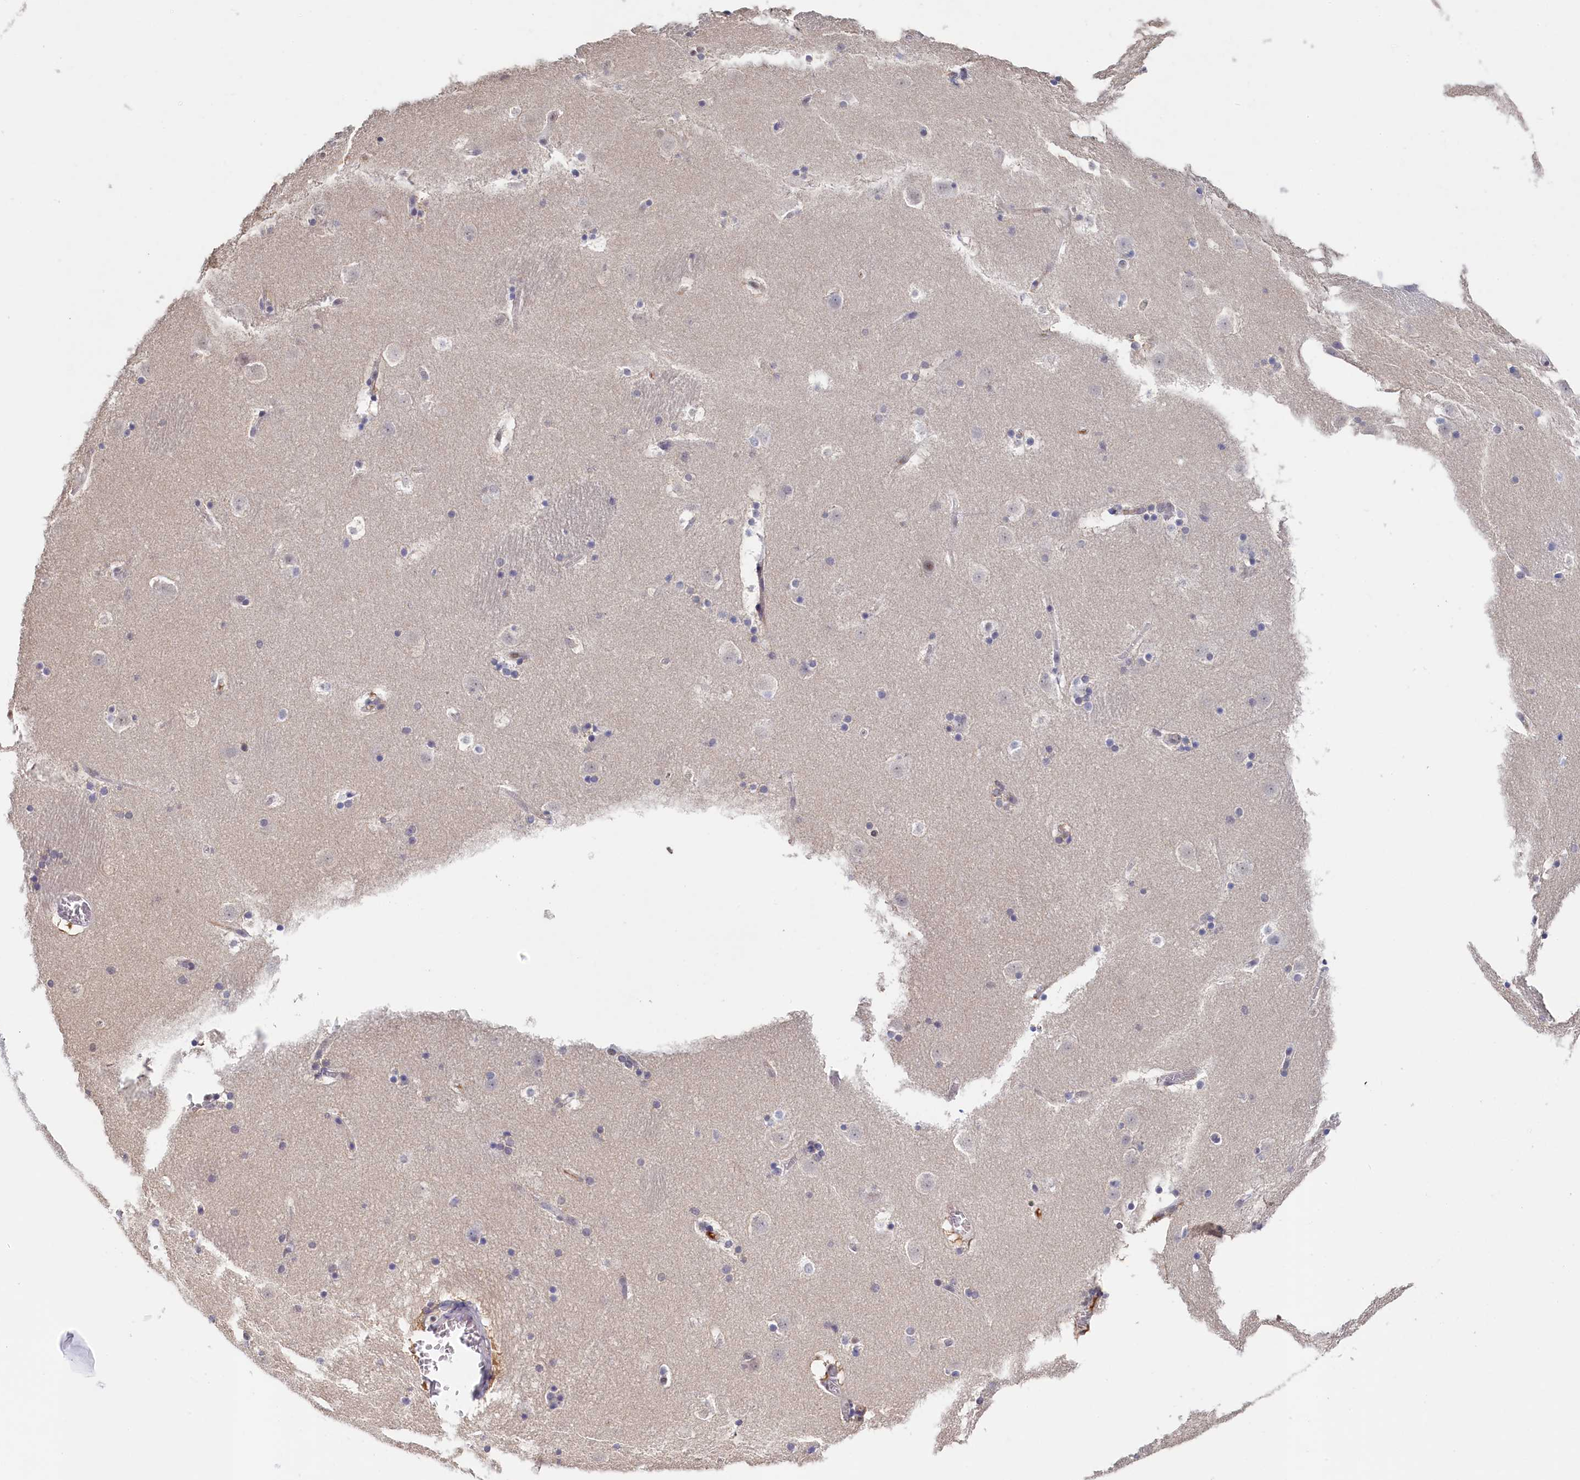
{"staining": {"intensity": "moderate", "quantity": "<25%", "location": "nuclear"}, "tissue": "caudate", "cell_type": "Glial cells", "image_type": "normal", "snomed": [{"axis": "morphology", "description": "Normal tissue, NOS"}, {"axis": "topography", "description": "Lateral ventricle wall"}], "caption": "DAB immunohistochemical staining of benign human caudate exhibits moderate nuclear protein staining in about <25% of glial cells. (Brightfield microscopy of DAB IHC at high magnification).", "gene": "MOSPD3", "patient": {"sex": "male", "age": 45}}